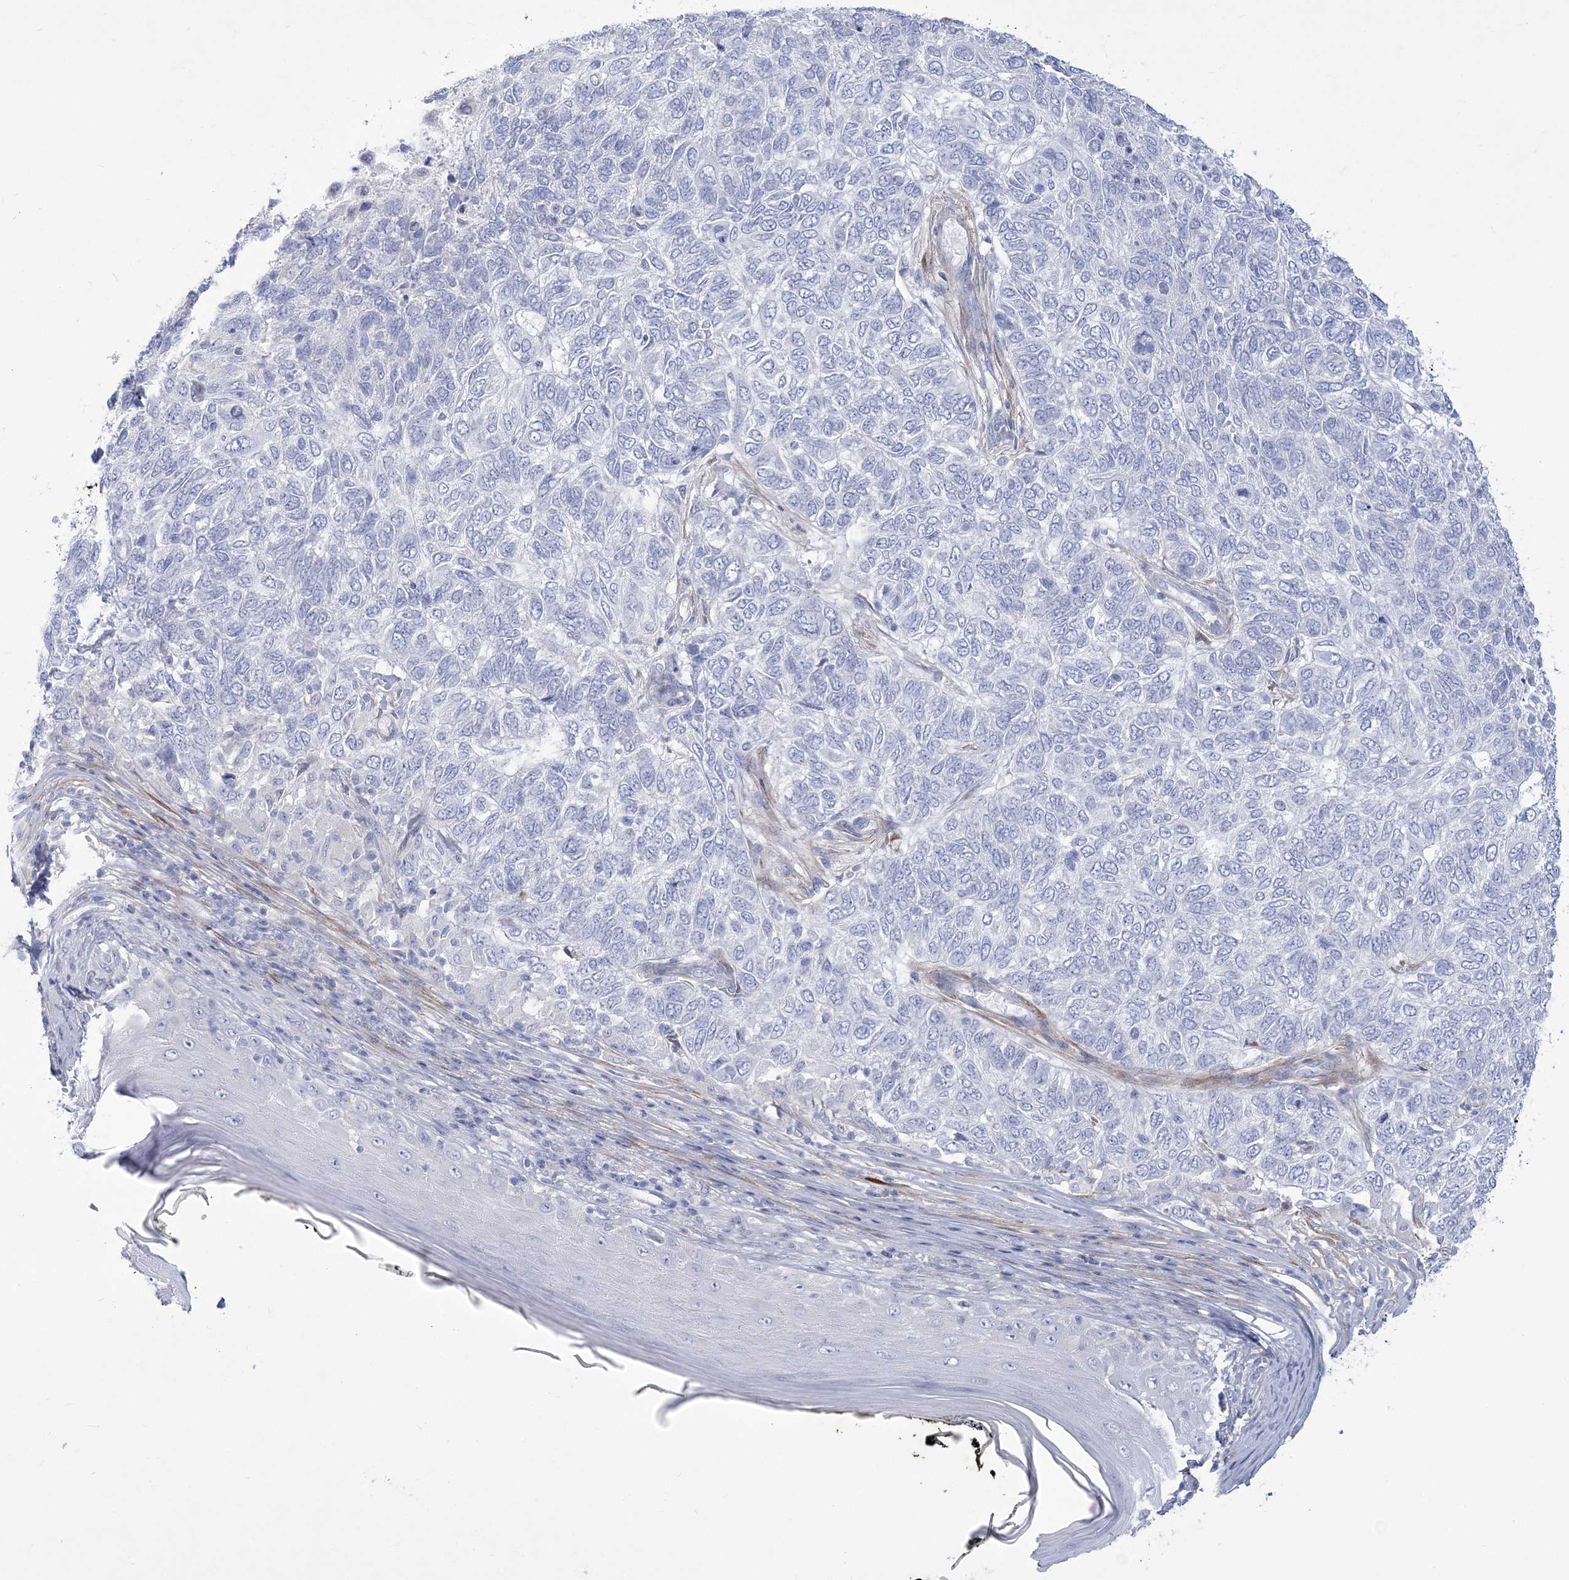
{"staining": {"intensity": "negative", "quantity": "none", "location": "none"}, "tissue": "skin cancer", "cell_type": "Tumor cells", "image_type": "cancer", "snomed": [{"axis": "morphology", "description": "Basal cell carcinoma"}, {"axis": "topography", "description": "Skin"}], "caption": "A high-resolution photomicrograph shows immunohistochemistry staining of skin cancer (basal cell carcinoma), which demonstrates no significant staining in tumor cells.", "gene": "WDR27", "patient": {"sex": "female", "age": 65}}